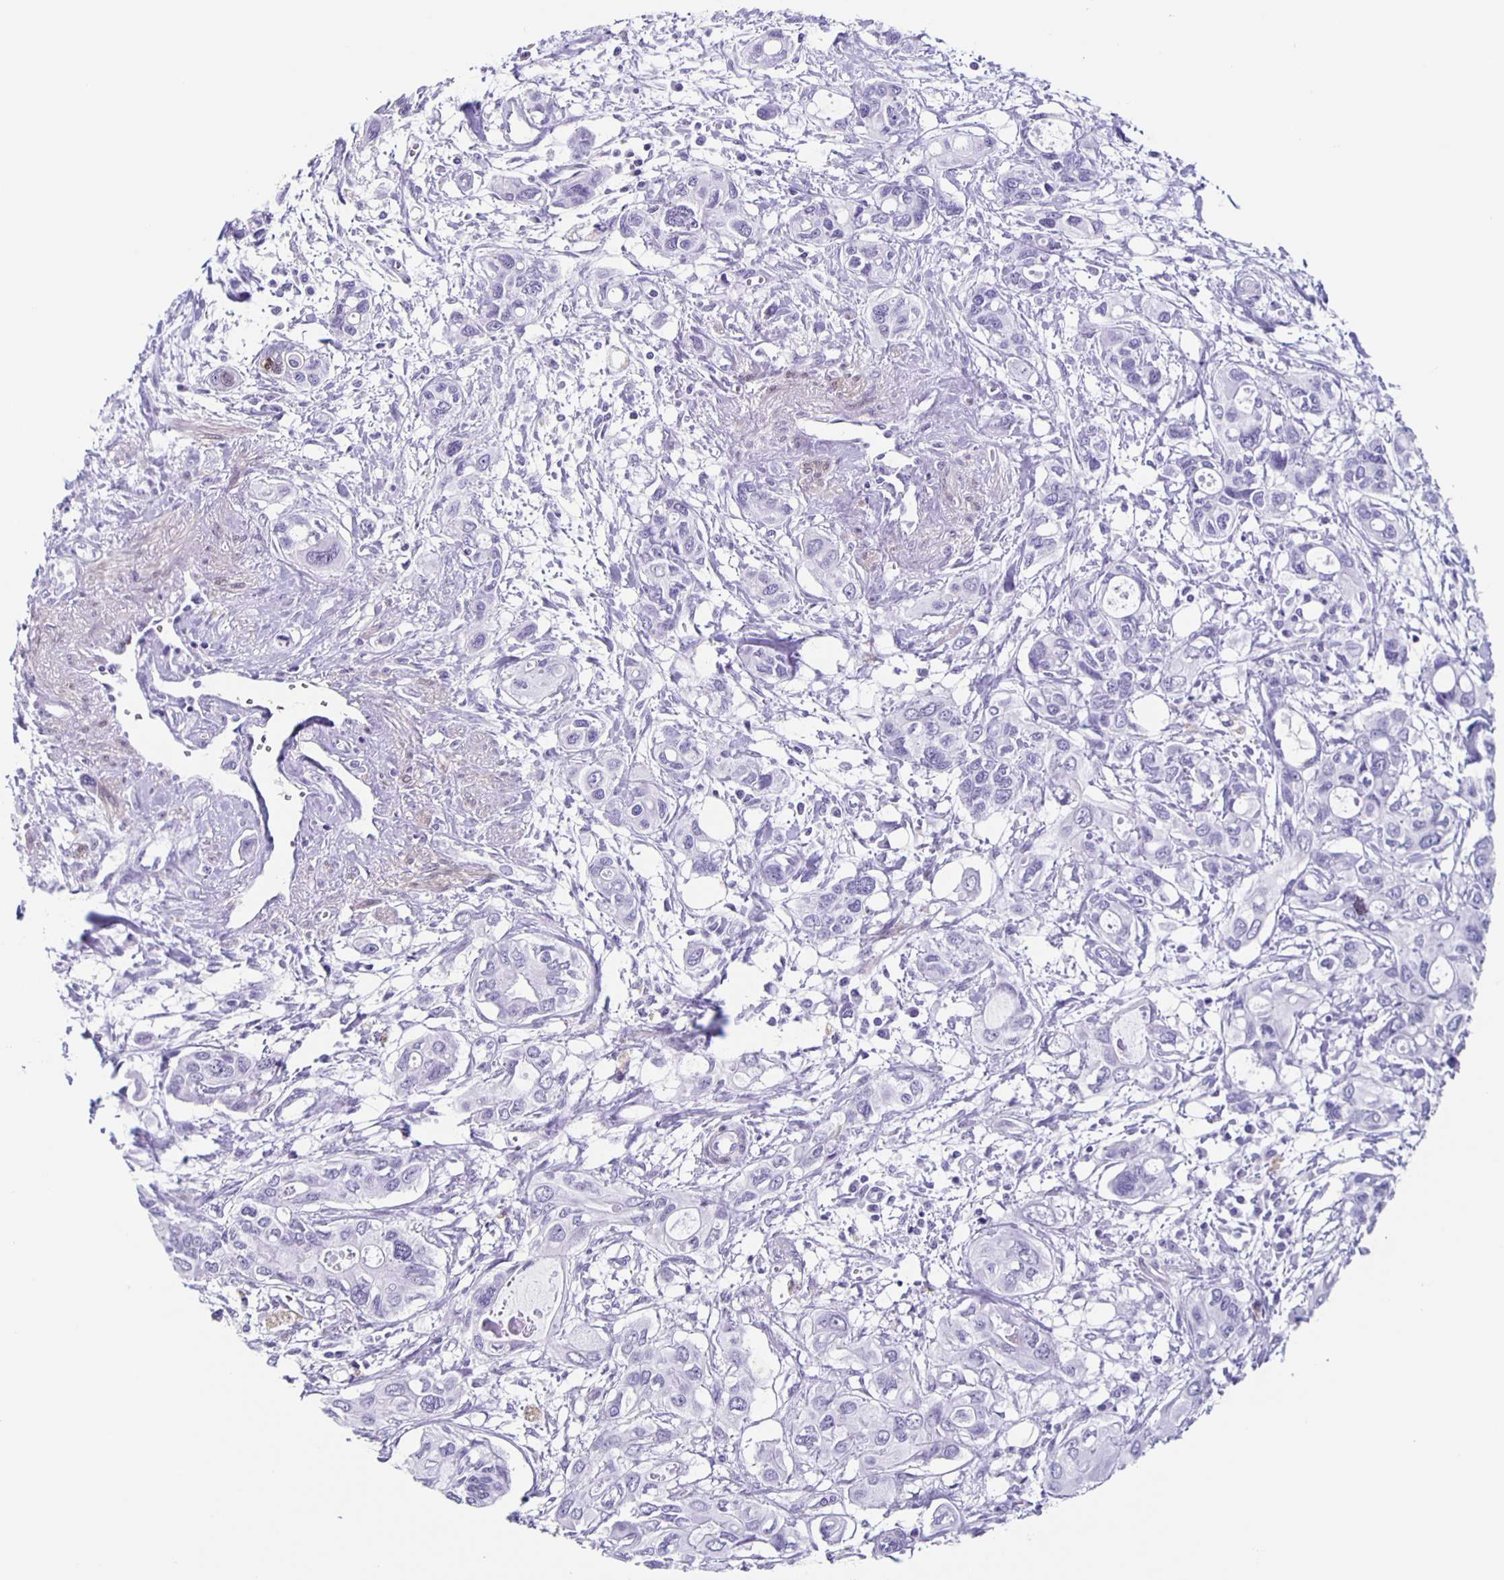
{"staining": {"intensity": "negative", "quantity": "none", "location": "none"}, "tissue": "pancreatic cancer", "cell_type": "Tumor cells", "image_type": "cancer", "snomed": [{"axis": "morphology", "description": "Adenocarcinoma, NOS"}, {"axis": "topography", "description": "Pancreas"}], "caption": "Protein analysis of pancreatic cancer (adenocarcinoma) demonstrates no significant positivity in tumor cells.", "gene": "TPPP", "patient": {"sex": "male", "age": 60}}